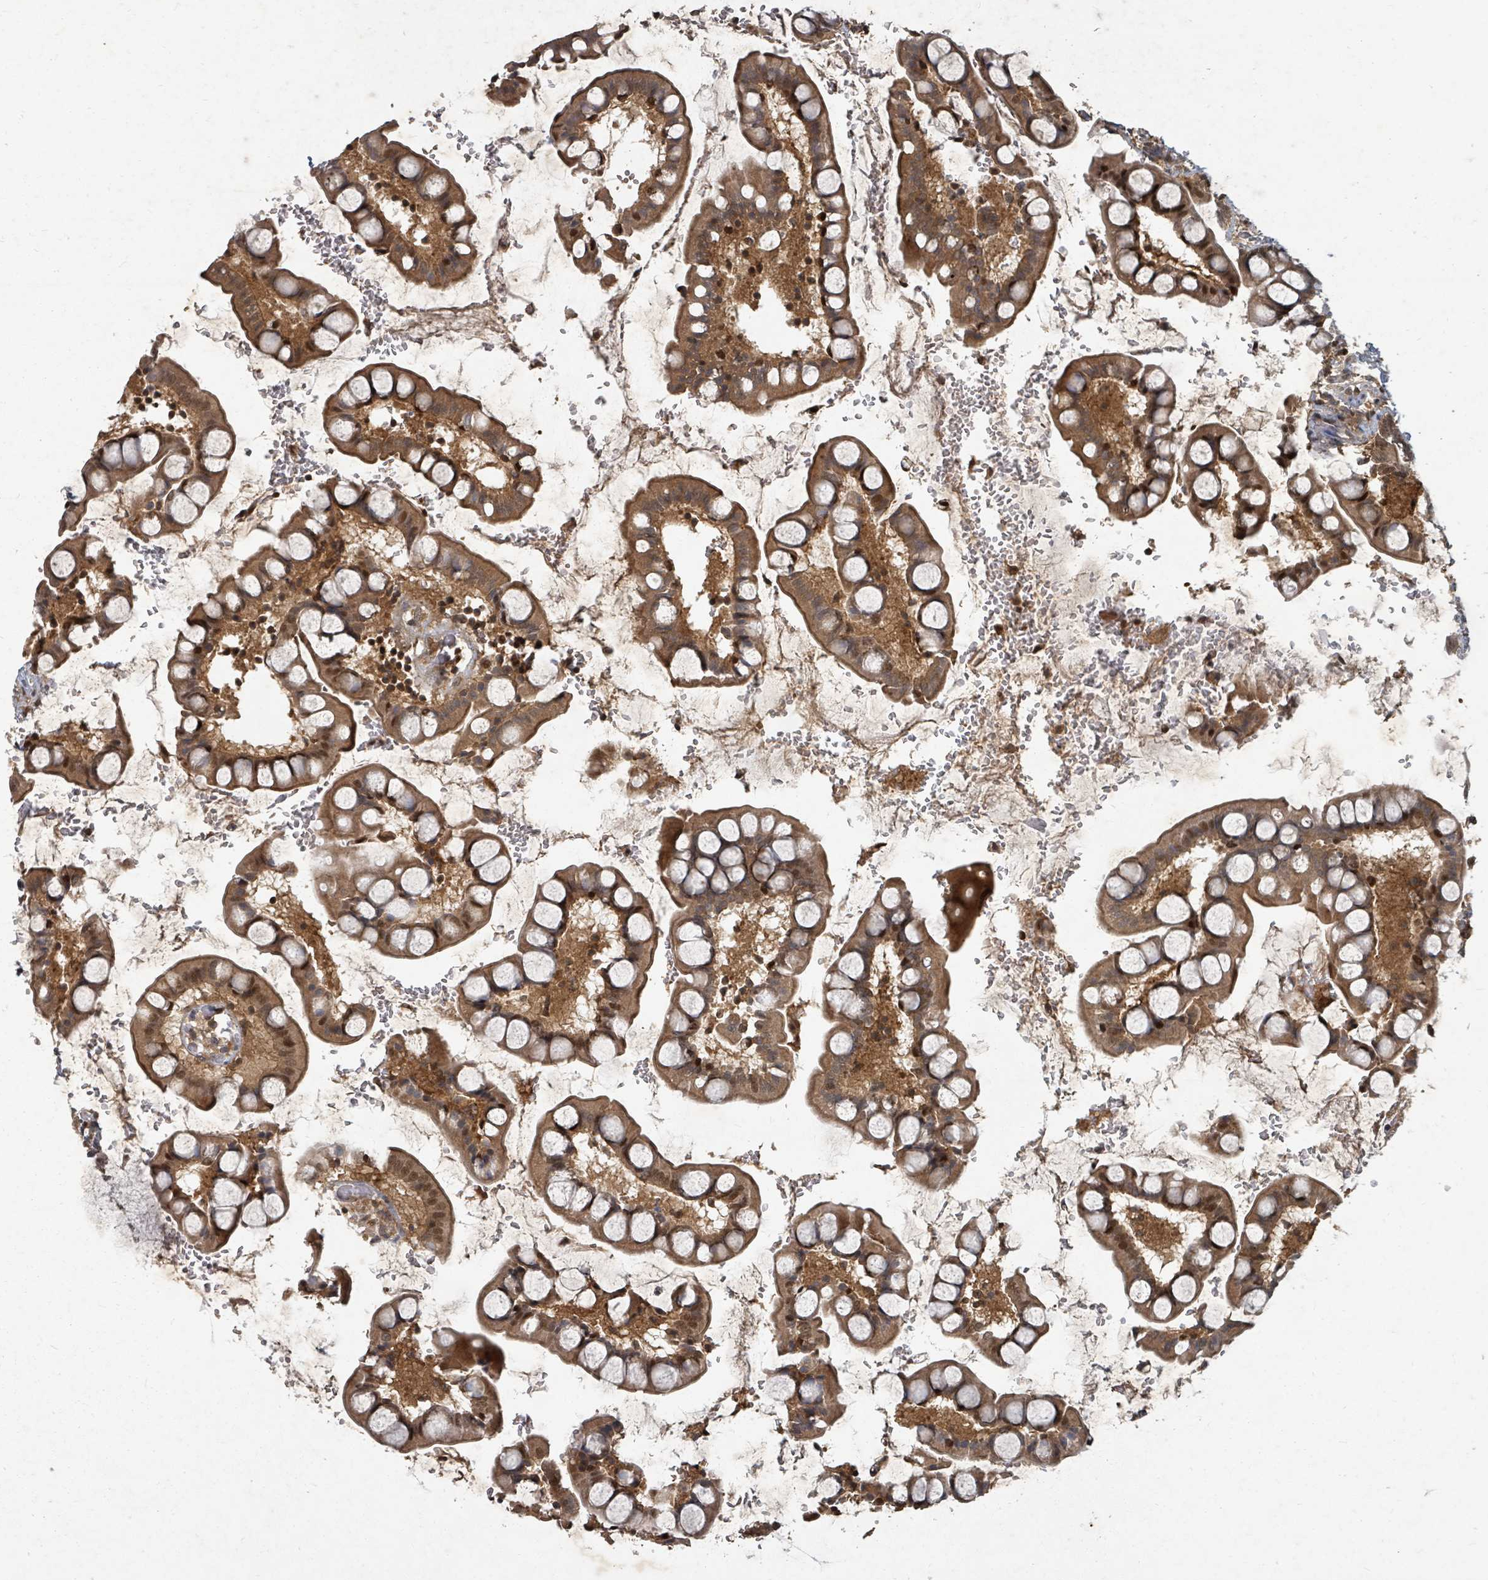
{"staining": {"intensity": "strong", "quantity": ">75%", "location": "cytoplasmic/membranous,nuclear"}, "tissue": "small intestine", "cell_type": "Glandular cells", "image_type": "normal", "snomed": [{"axis": "morphology", "description": "Normal tissue, NOS"}, {"axis": "topography", "description": "Small intestine"}], "caption": "Small intestine stained with IHC shows strong cytoplasmic/membranous,nuclear expression in approximately >75% of glandular cells.", "gene": "KDM4E", "patient": {"sex": "male", "age": 52}}